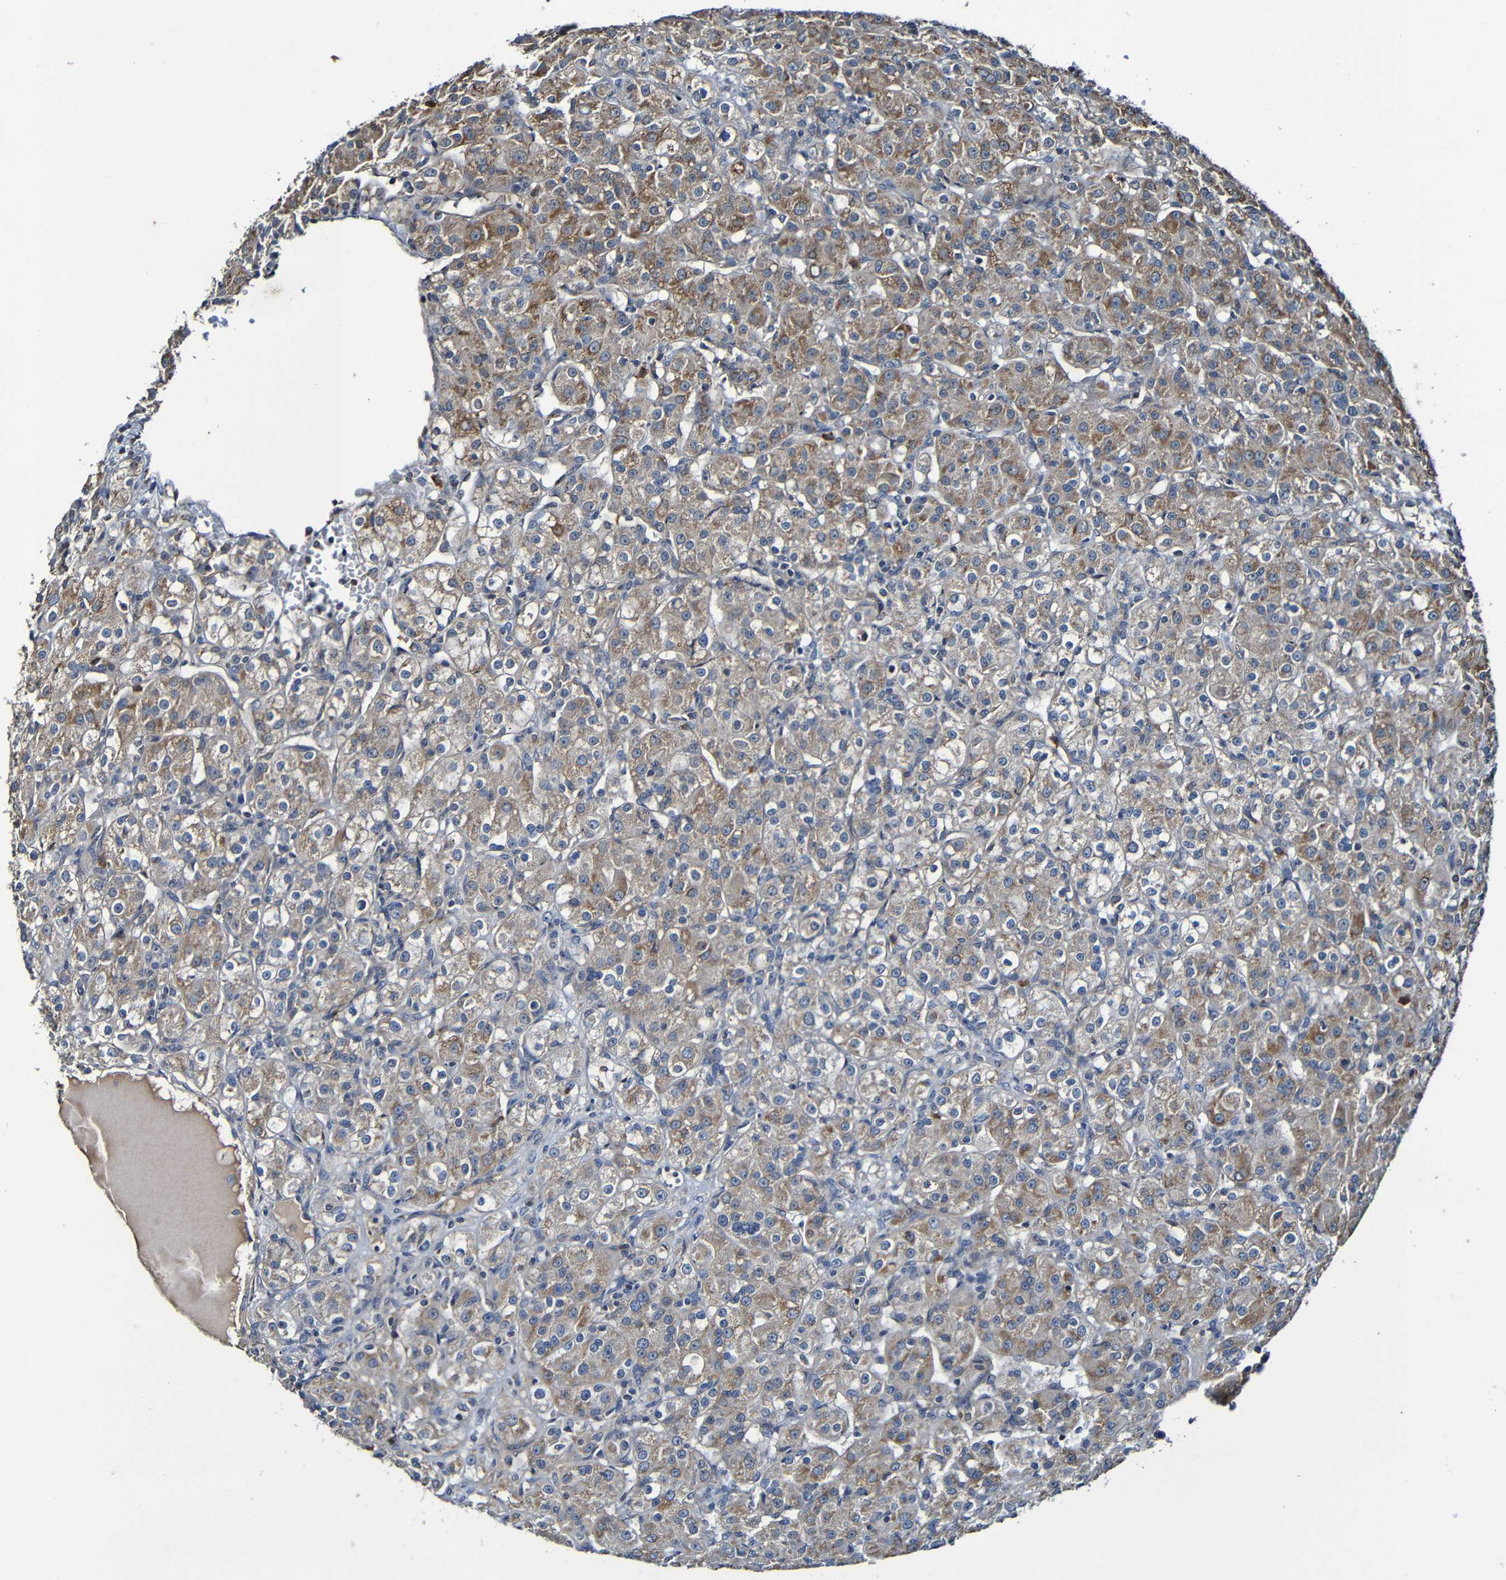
{"staining": {"intensity": "moderate", "quantity": ">75%", "location": "cytoplasmic/membranous"}, "tissue": "renal cancer", "cell_type": "Tumor cells", "image_type": "cancer", "snomed": [{"axis": "morphology", "description": "Normal tissue, NOS"}, {"axis": "morphology", "description": "Adenocarcinoma, NOS"}, {"axis": "topography", "description": "Kidney"}], "caption": "Brown immunohistochemical staining in renal cancer demonstrates moderate cytoplasmic/membranous positivity in approximately >75% of tumor cells. (Stains: DAB in brown, nuclei in blue, Microscopy: brightfield microscopy at high magnification).", "gene": "ADAM15", "patient": {"sex": "male", "age": 61}}